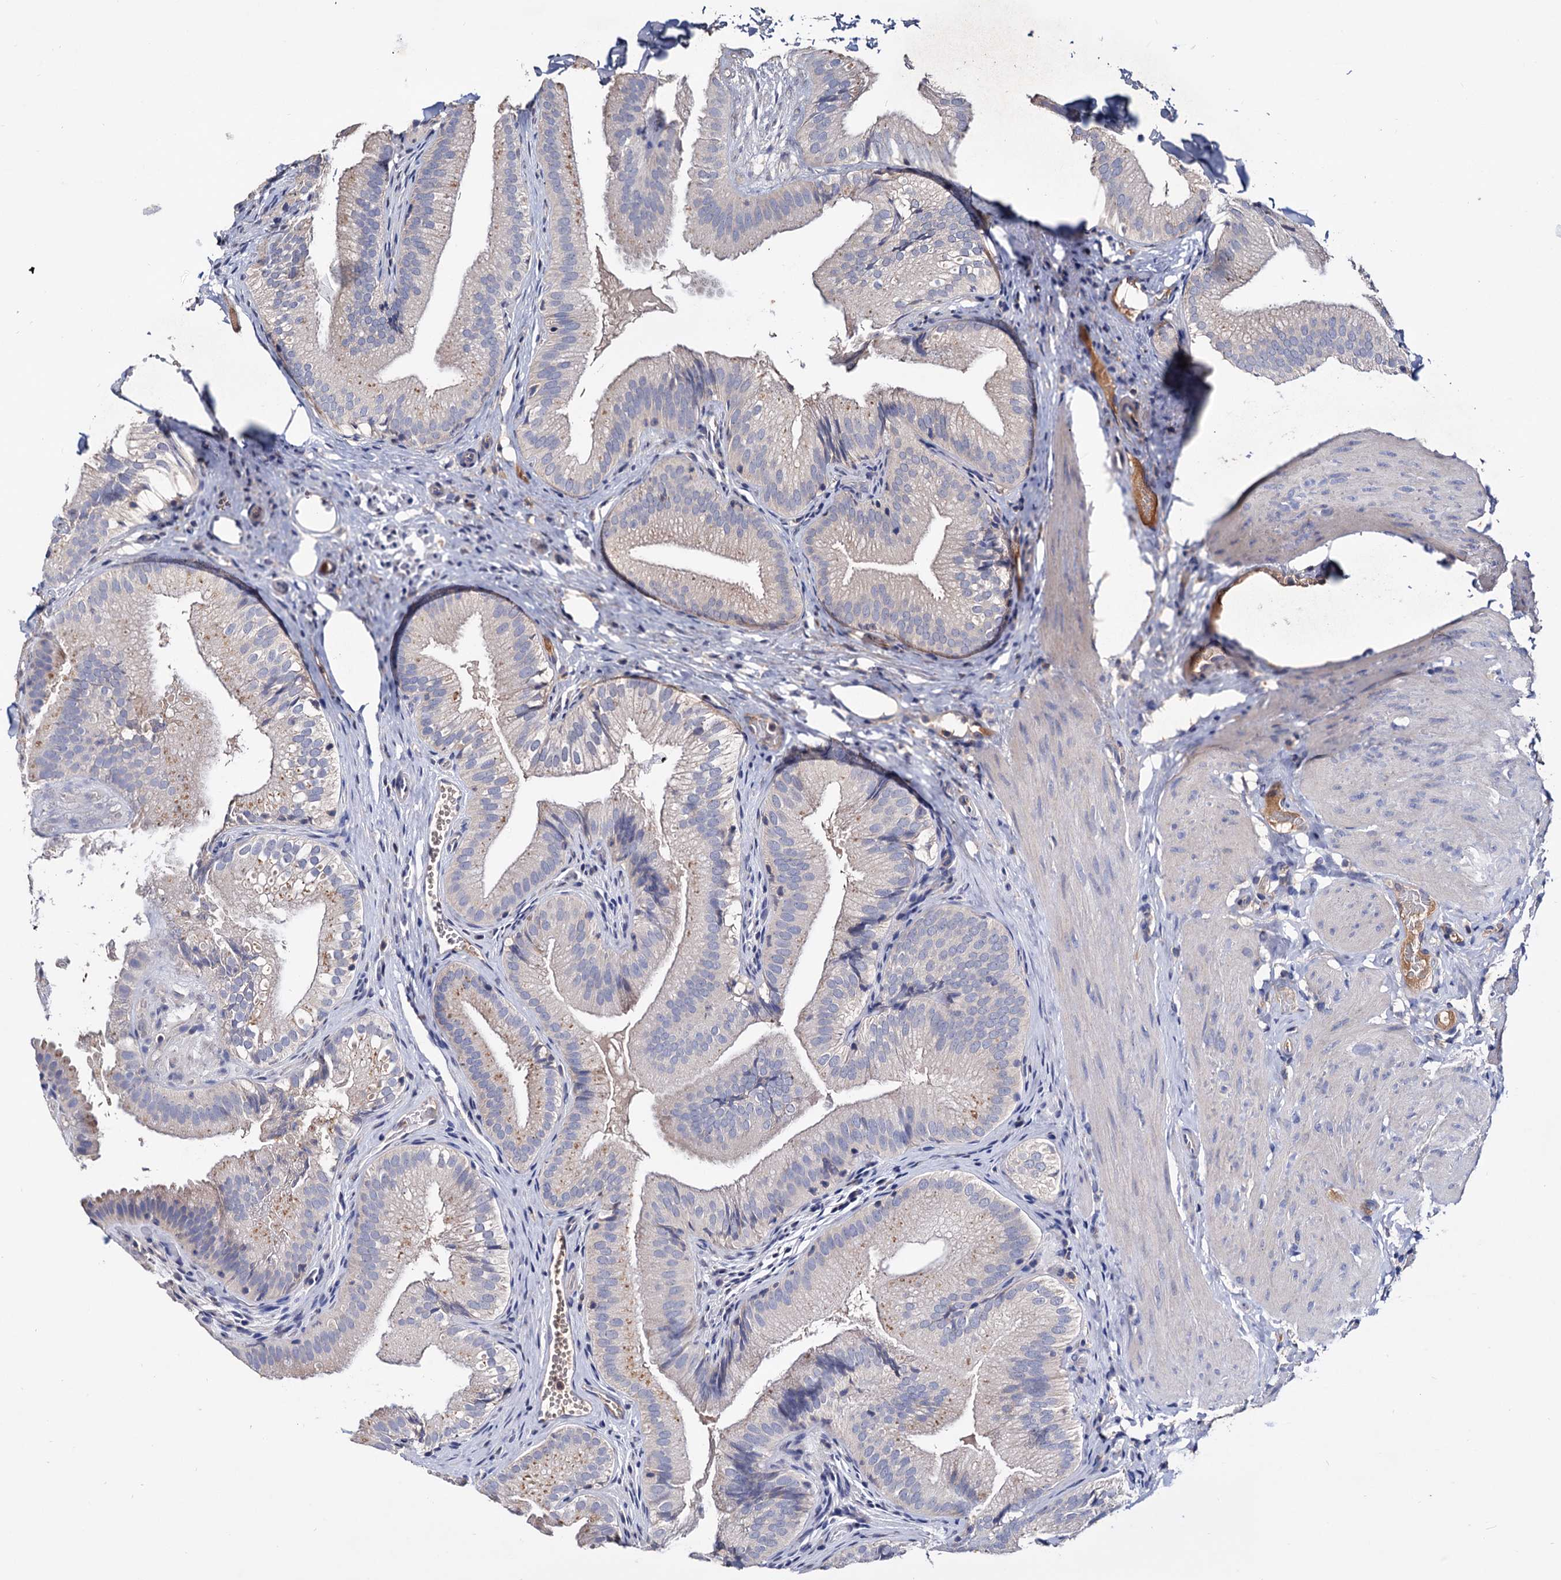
{"staining": {"intensity": "moderate", "quantity": "<25%", "location": "cytoplasmic/membranous"}, "tissue": "gallbladder", "cell_type": "Glandular cells", "image_type": "normal", "snomed": [{"axis": "morphology", "description": "Normal tissue, NOS"}, {"axis": "topography", "description": "Gallbladder"}], "caption": "A high-resolution image shows IHC staining of normal gallbladder, which shows moderate cytoplasmic/membranous positivity in about <25% of glandular cells.", "gene": "NPAS4", "patient": {"sex": "female", "age": 30}}